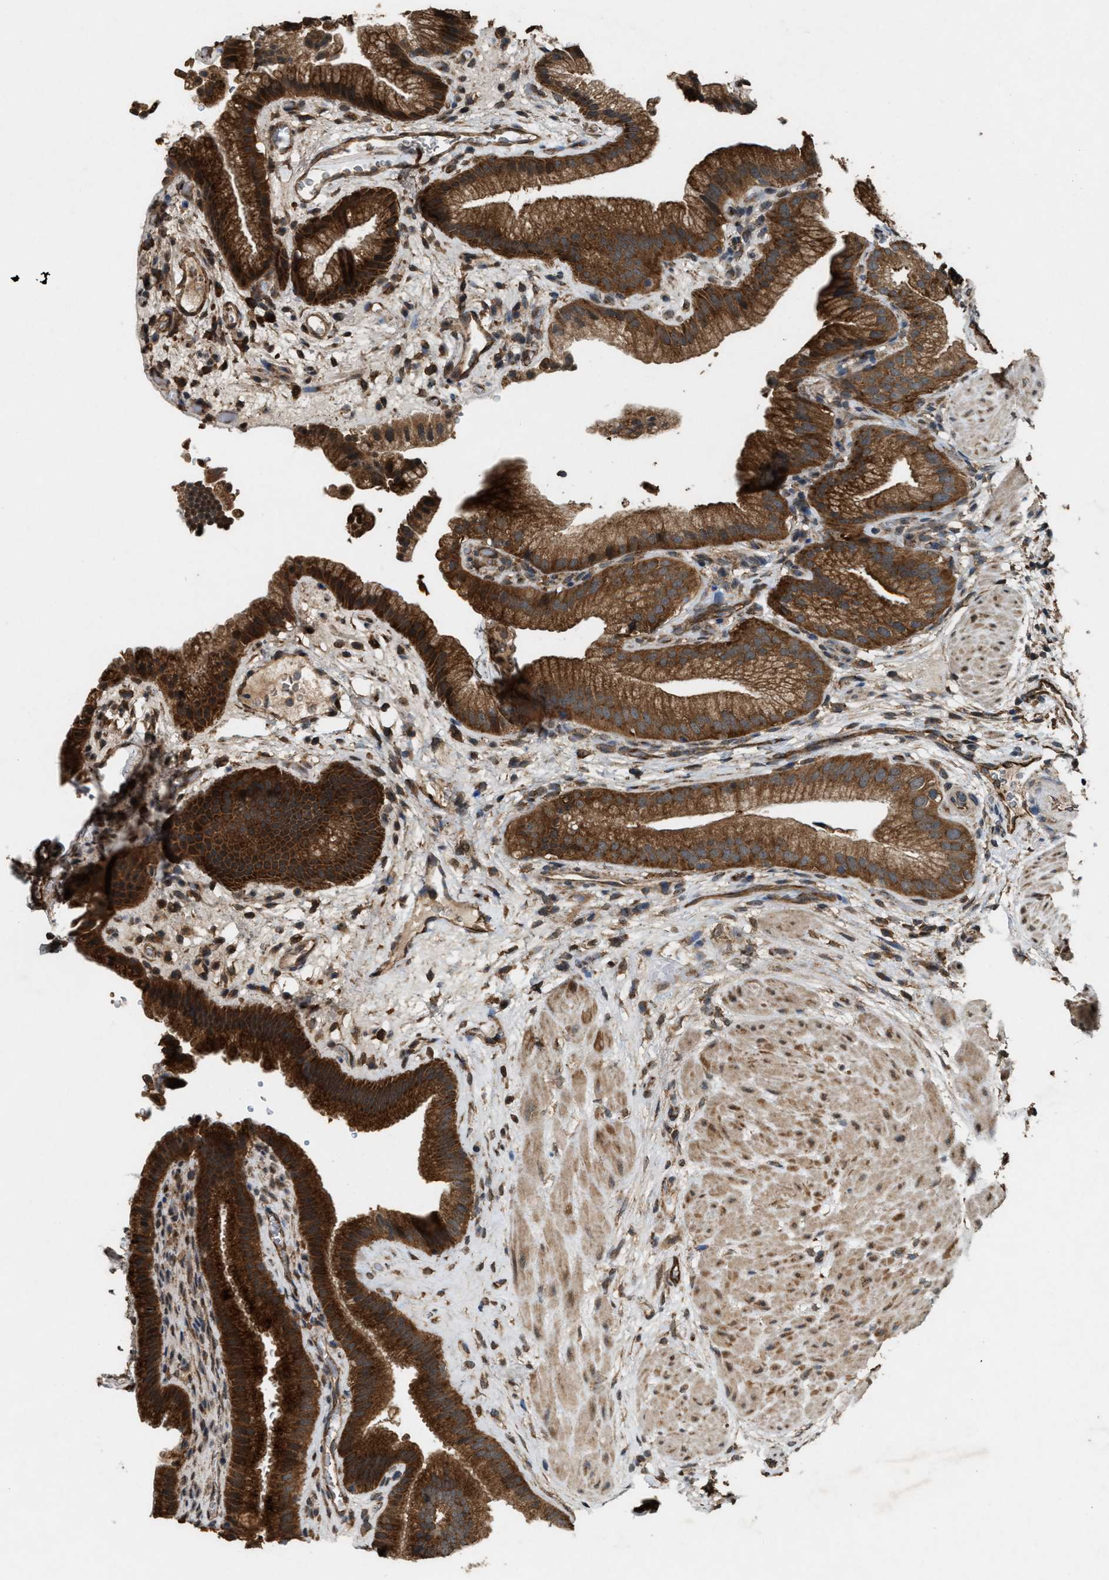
{"staining": {"intensity": "strong", "quantity": ">75%", "location": "cytoplasmic/membranous"}, "tissue": "gallbladder", "cell_type": "Glandular cells", "image_type": "normal", "snomed": [{"axis": "morphology", "description": "Normal tissue, NOS"}, {"axis": "topography", "description": "Gallbladder"}], "caption": "Immunohistochemical staining of benign gallbladder demonstrates strong cytoplasmic/membranous protein expression in about >75% of glandular cells. The protein of interest is shown in brown color, while the nuclei are stained blue.", "gene": "ARHGEF5", "patient": {"sex": "male", "age": 49}}